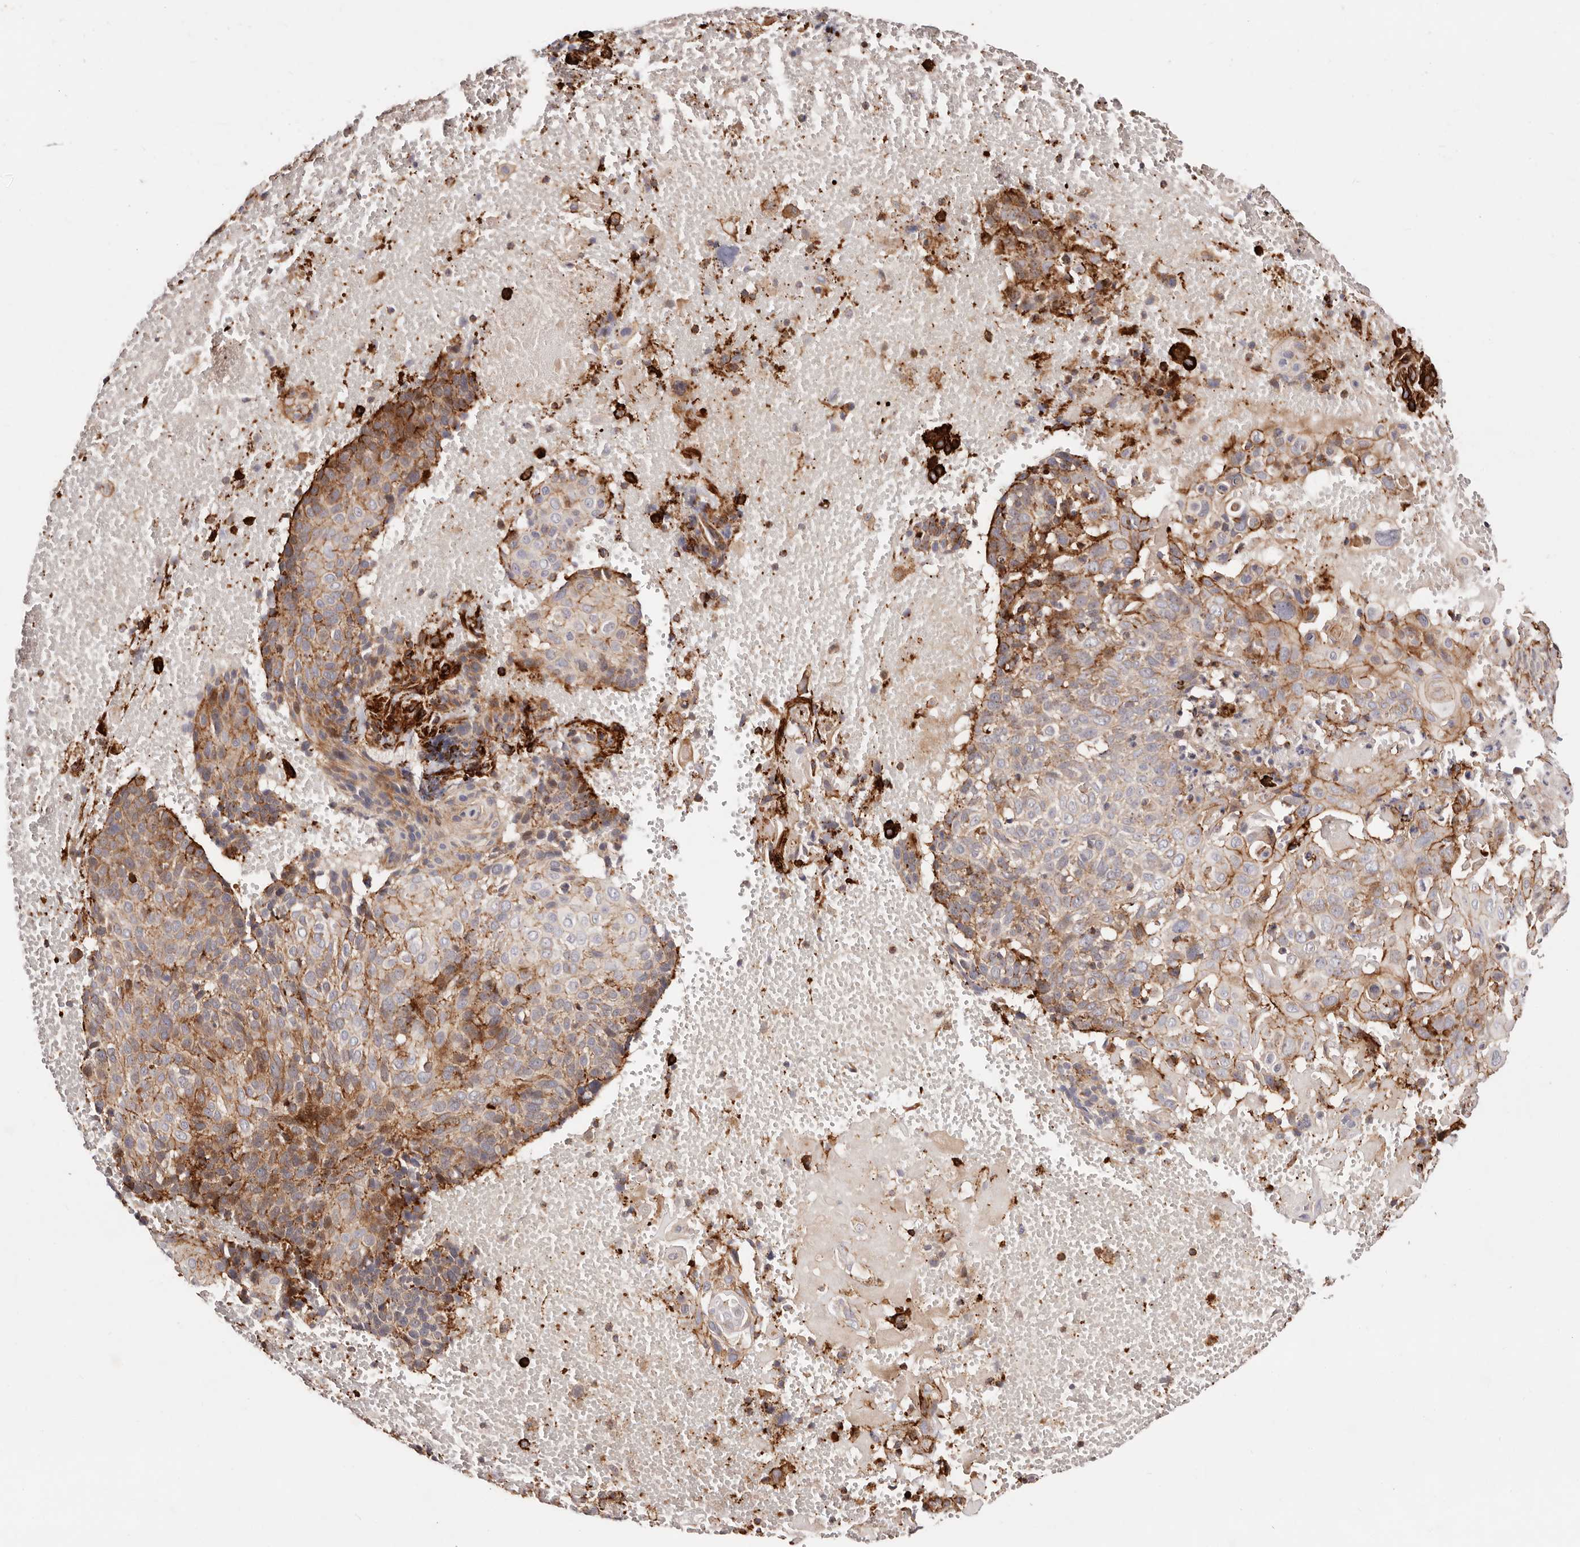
{"staining": {"intensity": "moderate", "quantity": "25%-75%", "location": "cytoplasmic/membranous"}, "tissue": "cervical cancer", "cell_type": "Tumor cells", "image_type": "cancer", "snomed": [{"axis": "morphology", "description": "Squamous cell carcinoma, NOS"}, {"axis": "topography", "description": "Cervix"}], "caption": "High-magnification brightfield microscopy of cervical cancer (squamous cell carcinoma) stained with DAB (brown) and counterstained with hematoxylin (blue). tumor cells exhibit moderate cytoplasmic/membranous staining is appreciated in approximately25%-75% of cells.", "gene": "PTPN22", "patient": {"sex": "female", "age": 74}}